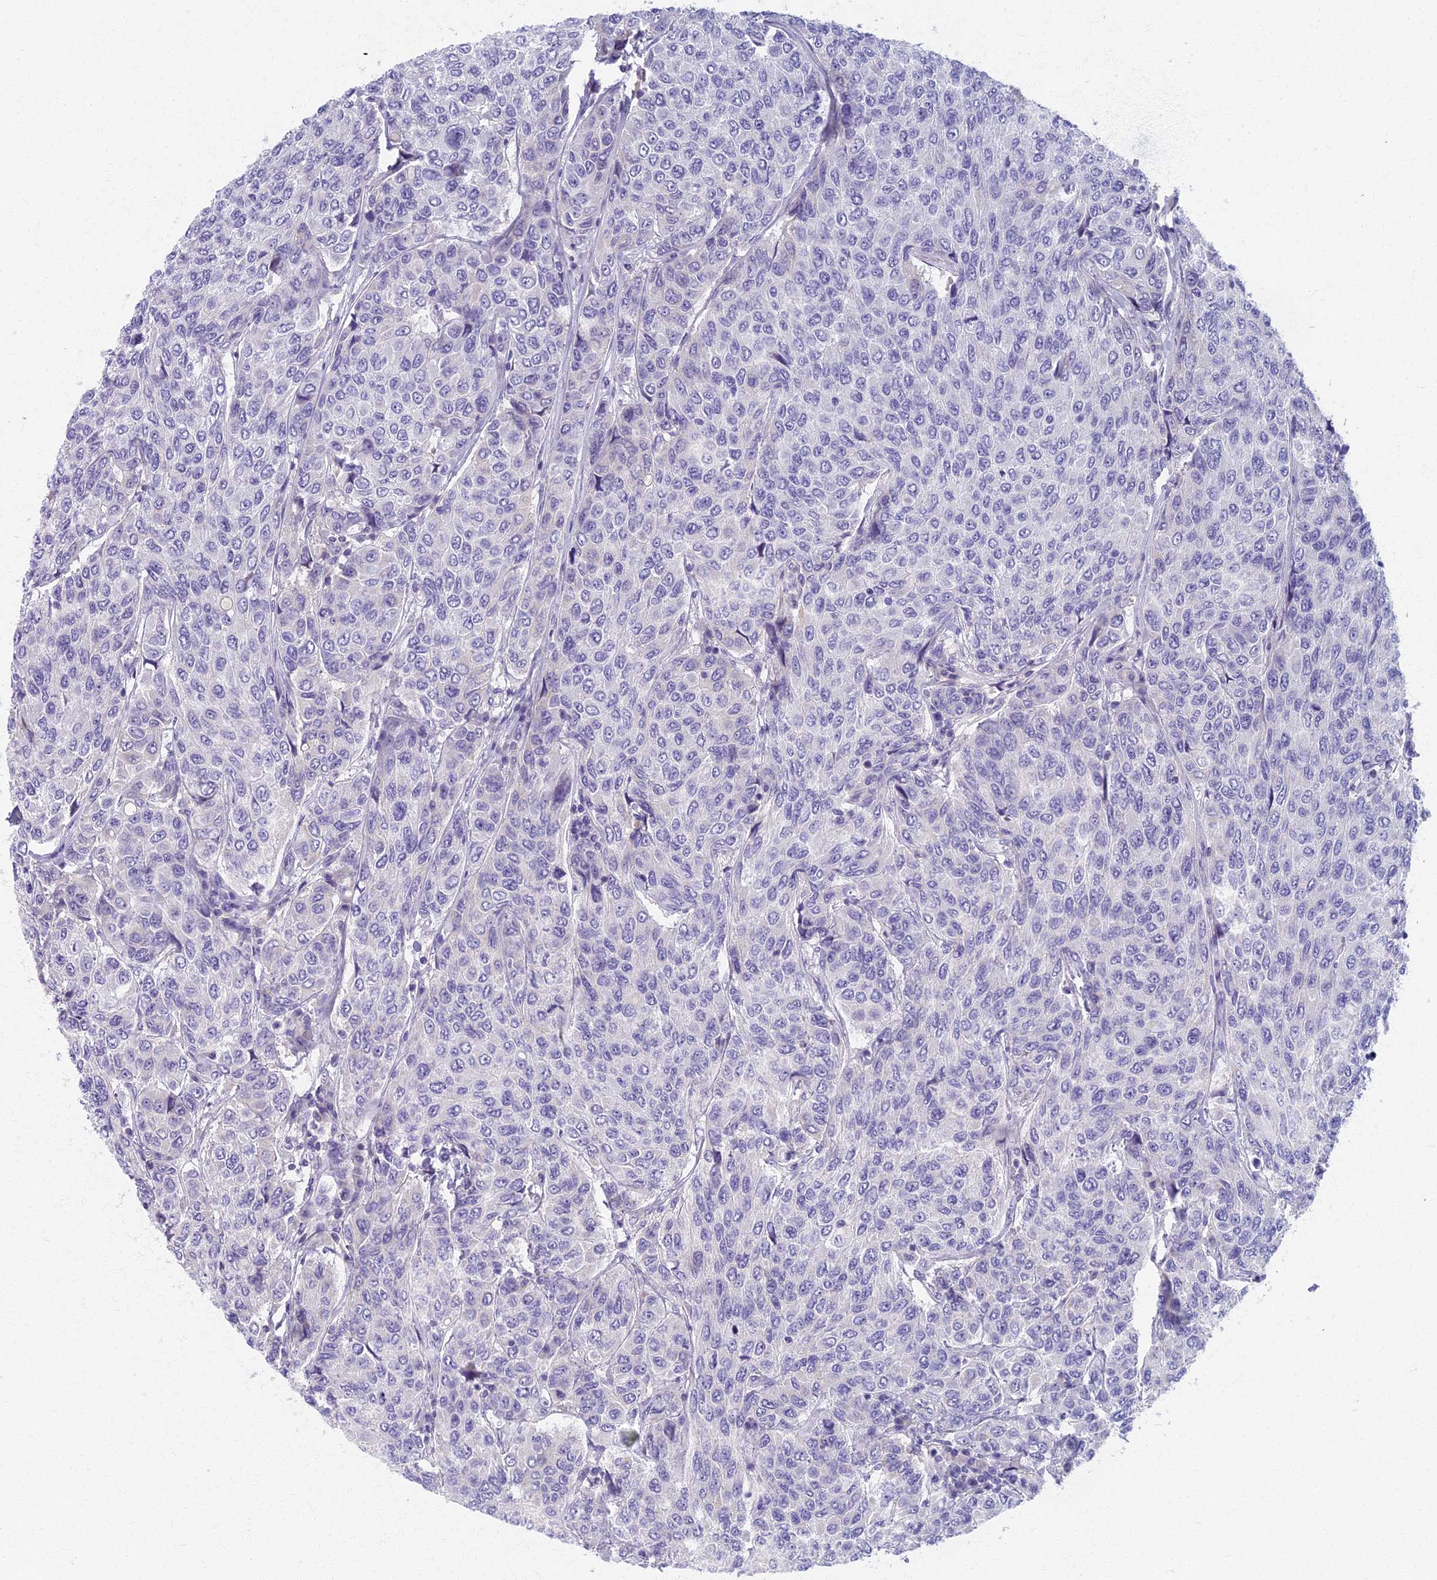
{"staining": {"intensity": "negative", "quantity": "none", "location": "none"}, "tissue": "breast cancer", "cell_type": "Tumor cells", "image_type": "cancer", "snomed": [{"axis": "morphology", "description": "Duct carcinoma"}, {"axis": "topography", "description": "Breast"}], "caption": "Tumor cells are negative for protein expression in human breast invasive ductal carcinoma. Brightfield microscopy of immunohistochemistry stained with DAB (brown) and hematoxylin (blue), captured at high magnification.", "gene": "AP4E1", "patient": {"sex": "female", "age": 55}}